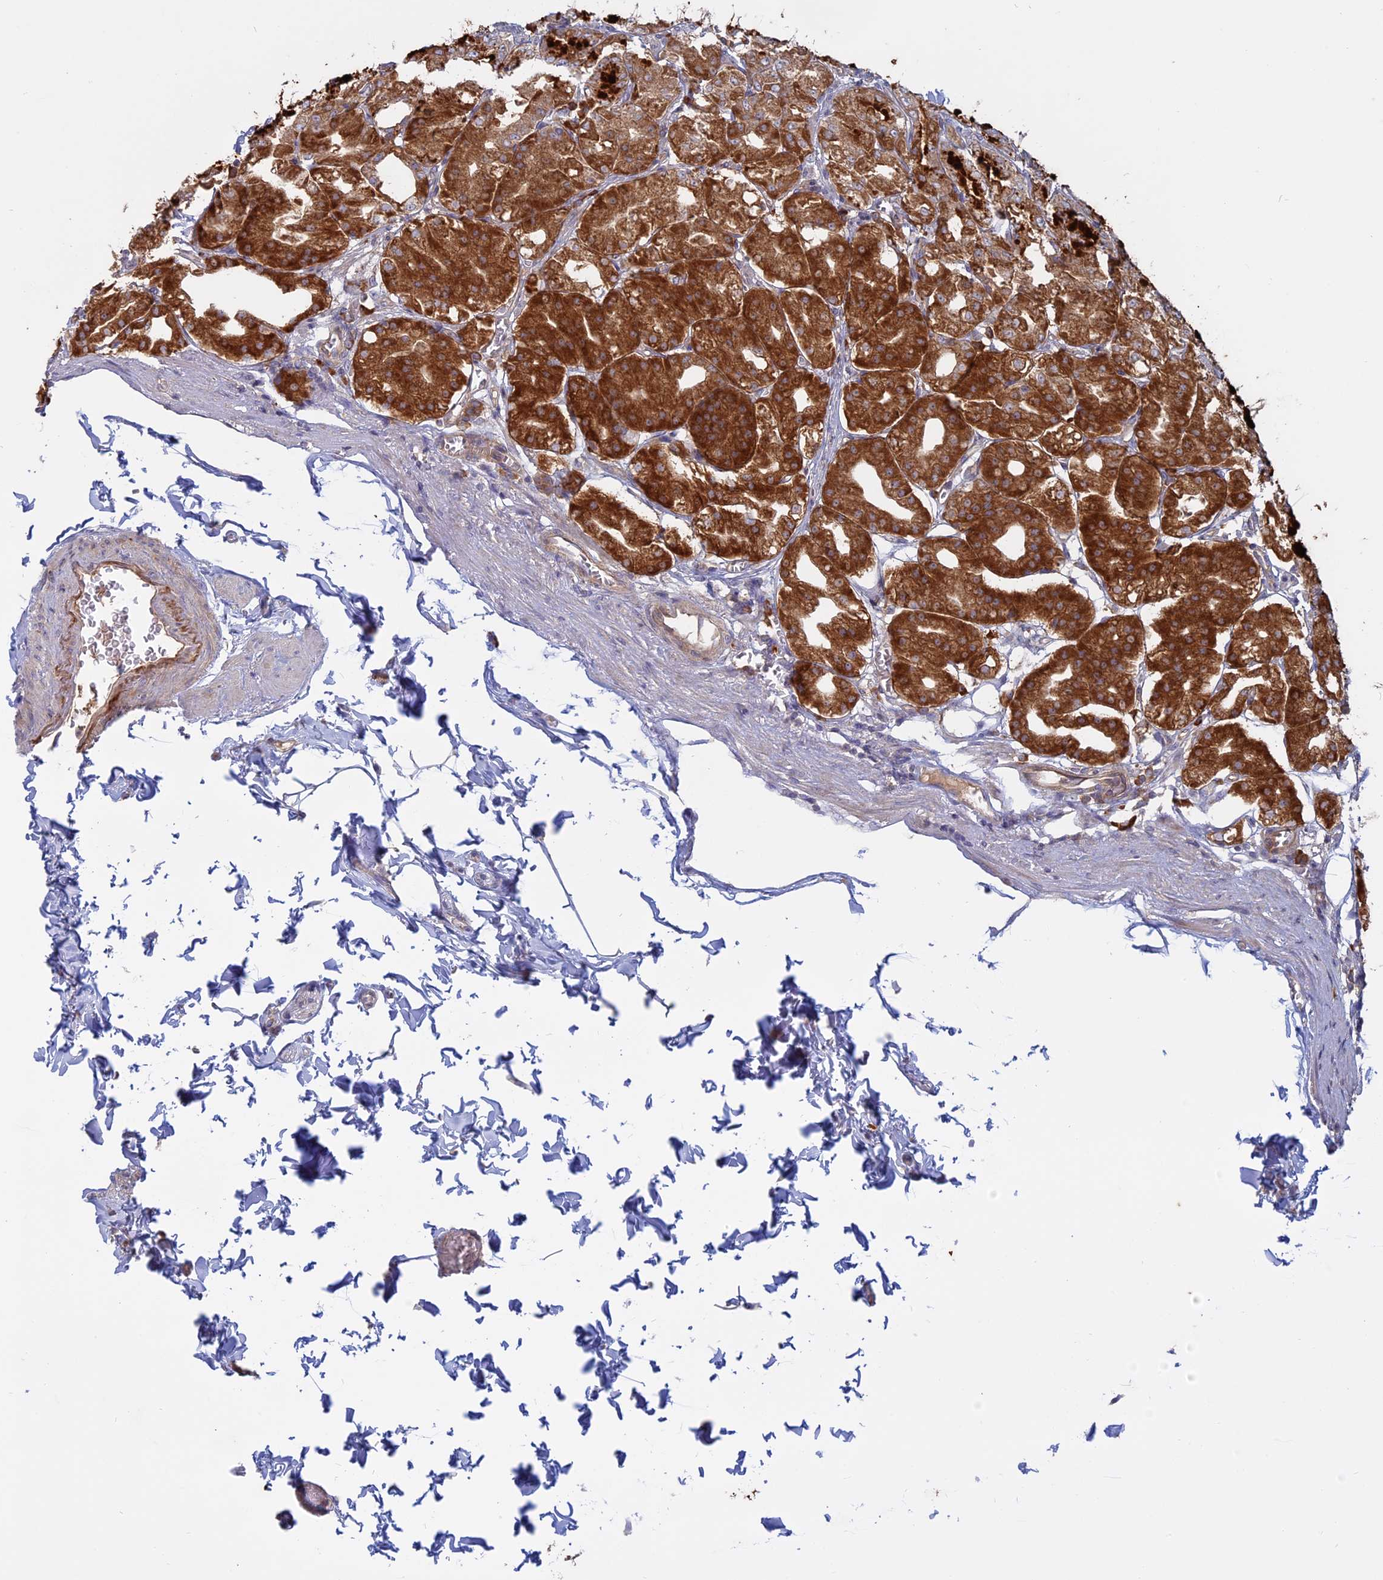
{"staining": {"intensity": "strong", "quantity": ">75%", "location": "cytoplasmic/membranous"}, "tissue": "stomach", "cell_type": "Glandular cells", "image_type": "normal", "snomed": [{"axis": "morphology", "description": "Normal tissue, NOS"}, {"axis": "topography", "description": "Stomach, lower"}], "caption": "Immunohistochemistry (DAB (3,3'-diaminobenzidine)) staining of benign stomach reveals strong cytoplasmic/membranous protein expression in approximately >75% of glandular cells. (Stains: DAB in brown, nuclei in blue, Microscopy: brightfield microscopy at high magnification).", "gene": "TMEM208", "patient": {"sex": "male", "age": 71}}